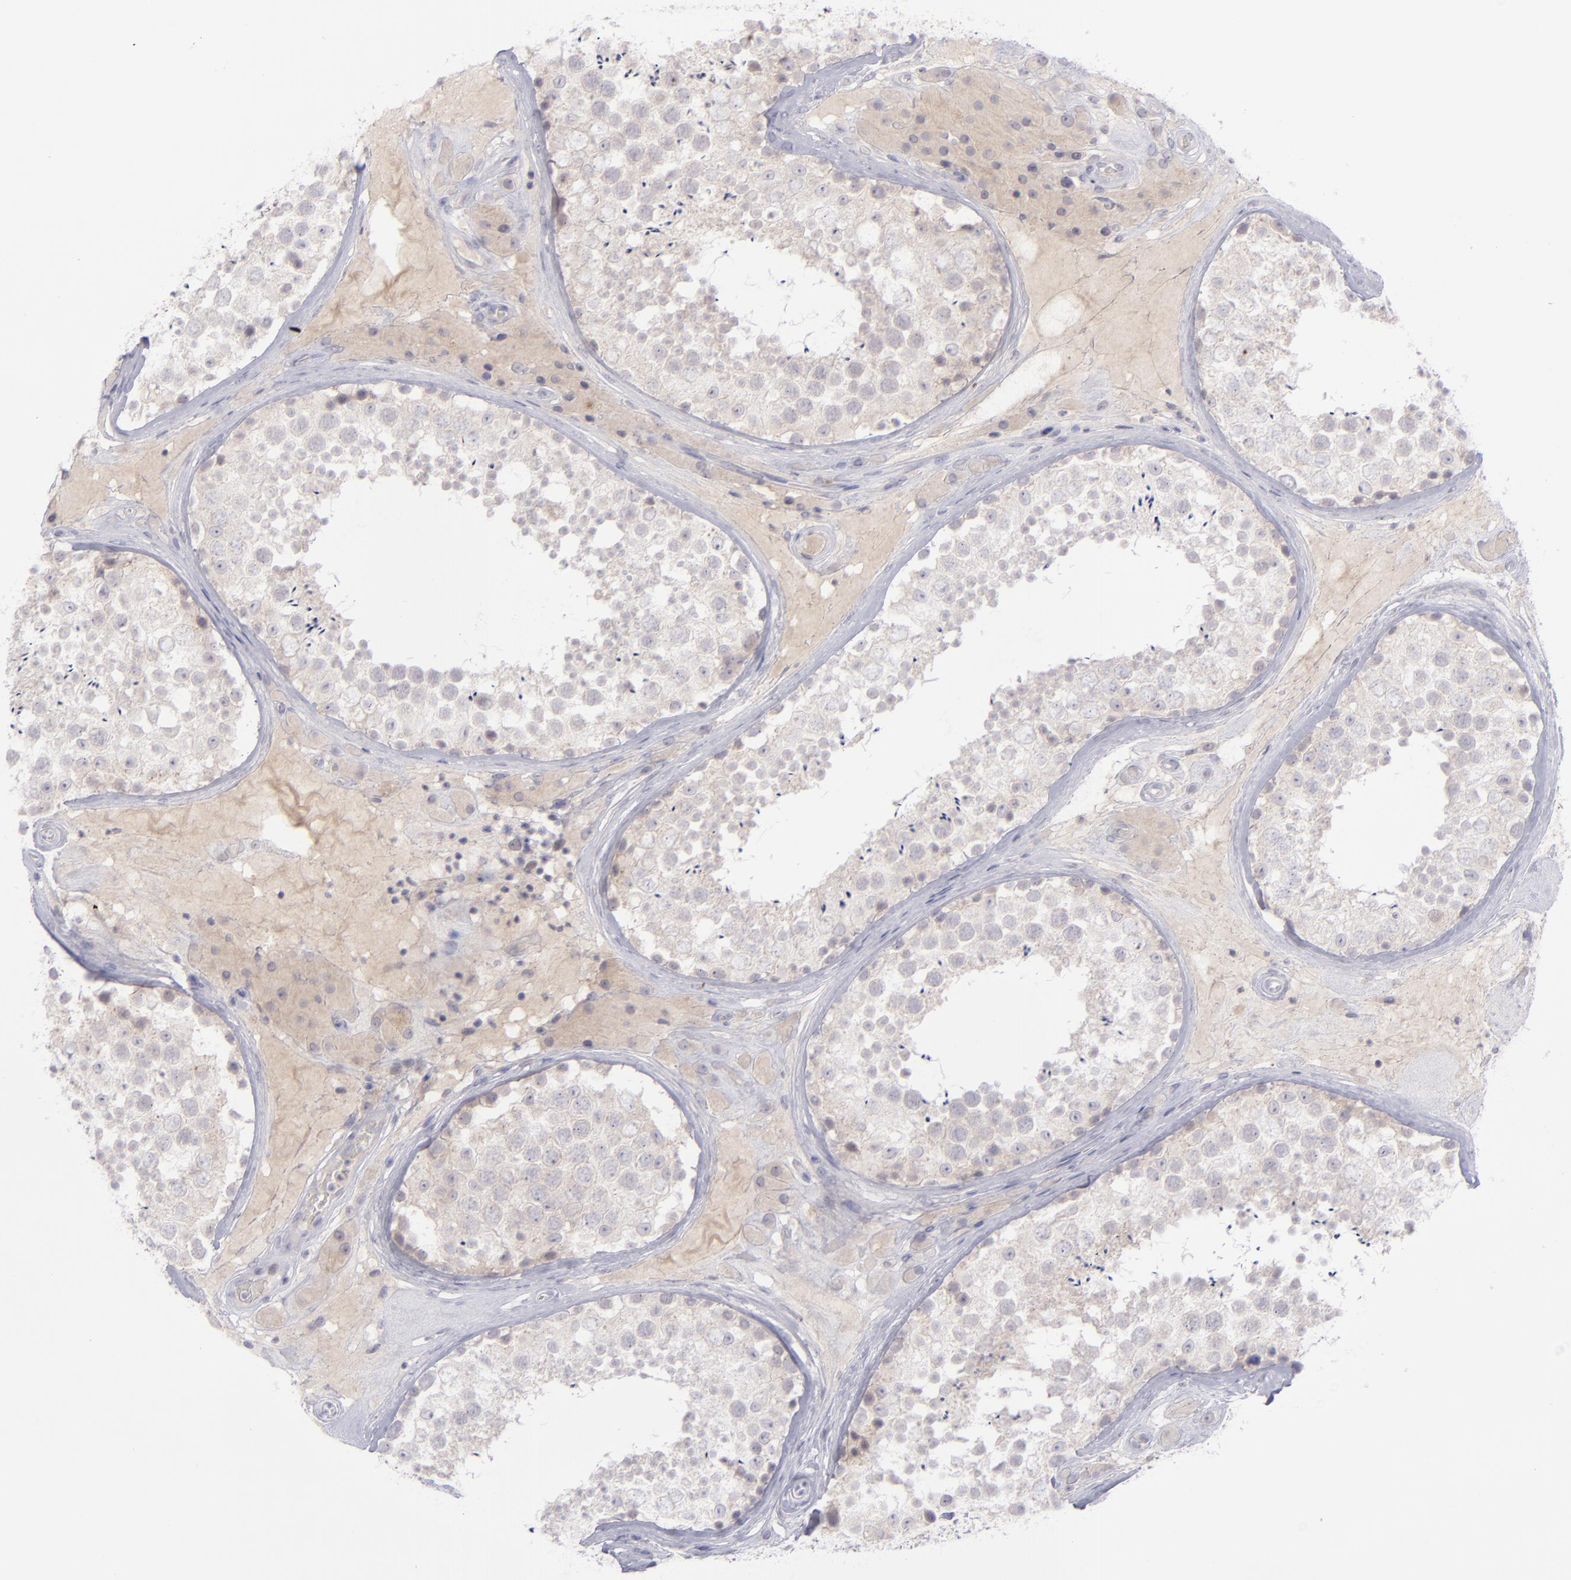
{"staining": {"intensity": "weak", "quantity": "25%-75%", "location": "cytoplasmic/membranous"}, "tissue": "testis", "cell_type": "Cells in seminiferous ducts", "image_type": "normal", "snomed": [{"axis": "morphology", "description": "Normal tissue, NOS"}, {"axis": "topography", "description": "Testis"}], "caption": "An immunohistochemistry (IHC) photomicrograph of unremarkable tissue is shown. Protein staining in brown shows weak cytoplasmic/membranous positivity in testis within cells in seminiferous ducts.", "gene": "EVPL", "patient": {"sex": "male", "age": 46}}